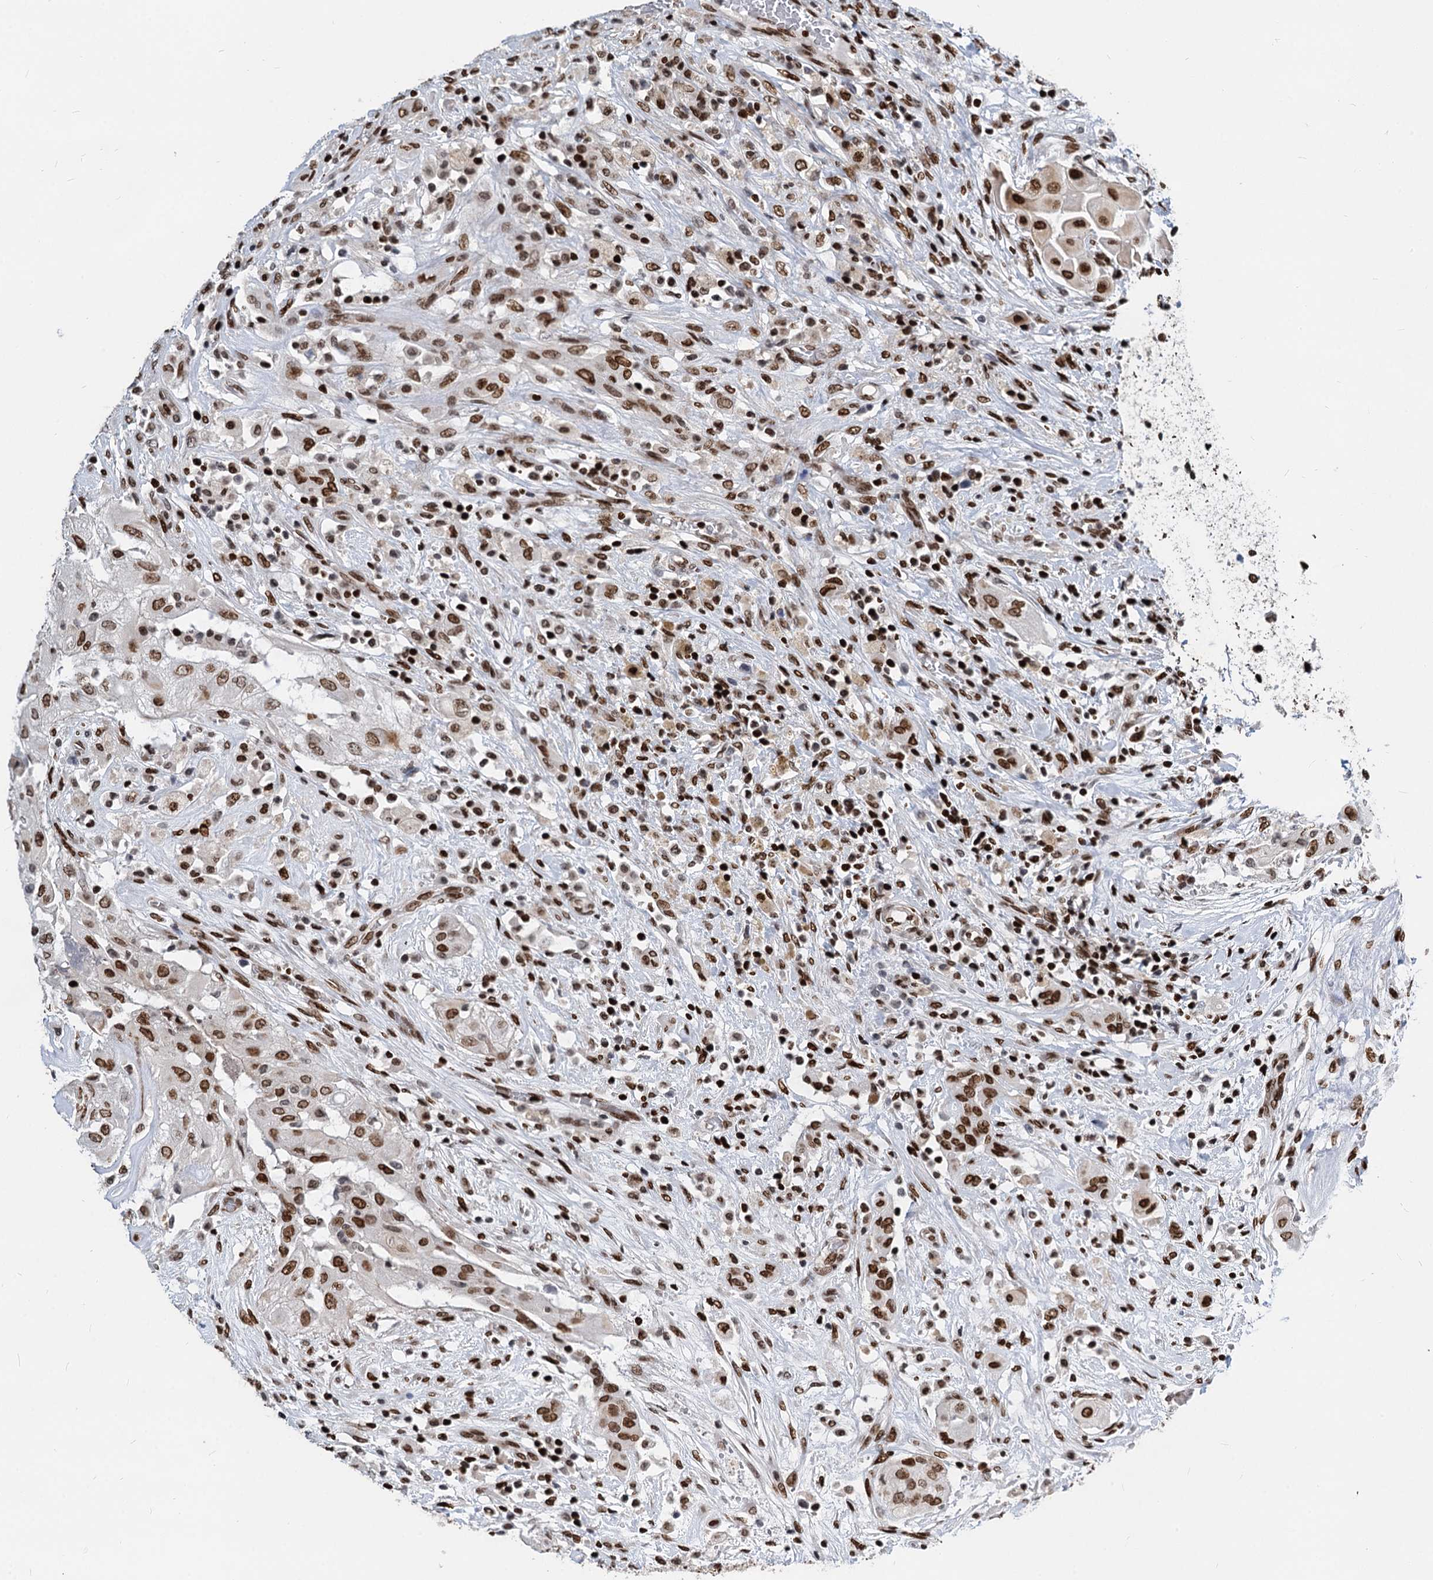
{"staining": {"intensity": "strong", "quantity": ">75%", "location": "nuclear"}, "tissue": "thyroid cancer", "cell_type": "Tumor cells", "image_type": "cancer", "snomed": [{"axis": "morphology", "description": "Papillary adenocarcinoma, NOS"}, {"axis": "topography", "description": "Thyroid gland"}], "caption": "A high-resolution histopathology image shows immunohistochemistry staining of papillary adenocarcinoma (thyroid), which exhibits strong nuclear staining in approximately >75% of tumor cells. (Stains: DAB (3,3'-diaminobenzidine) in brown, nuclei in blue, Microscopy: brightfield microscopy at high magnification).", "gene": "MECP2", "patient": {"sex": "female", "age": 59}}